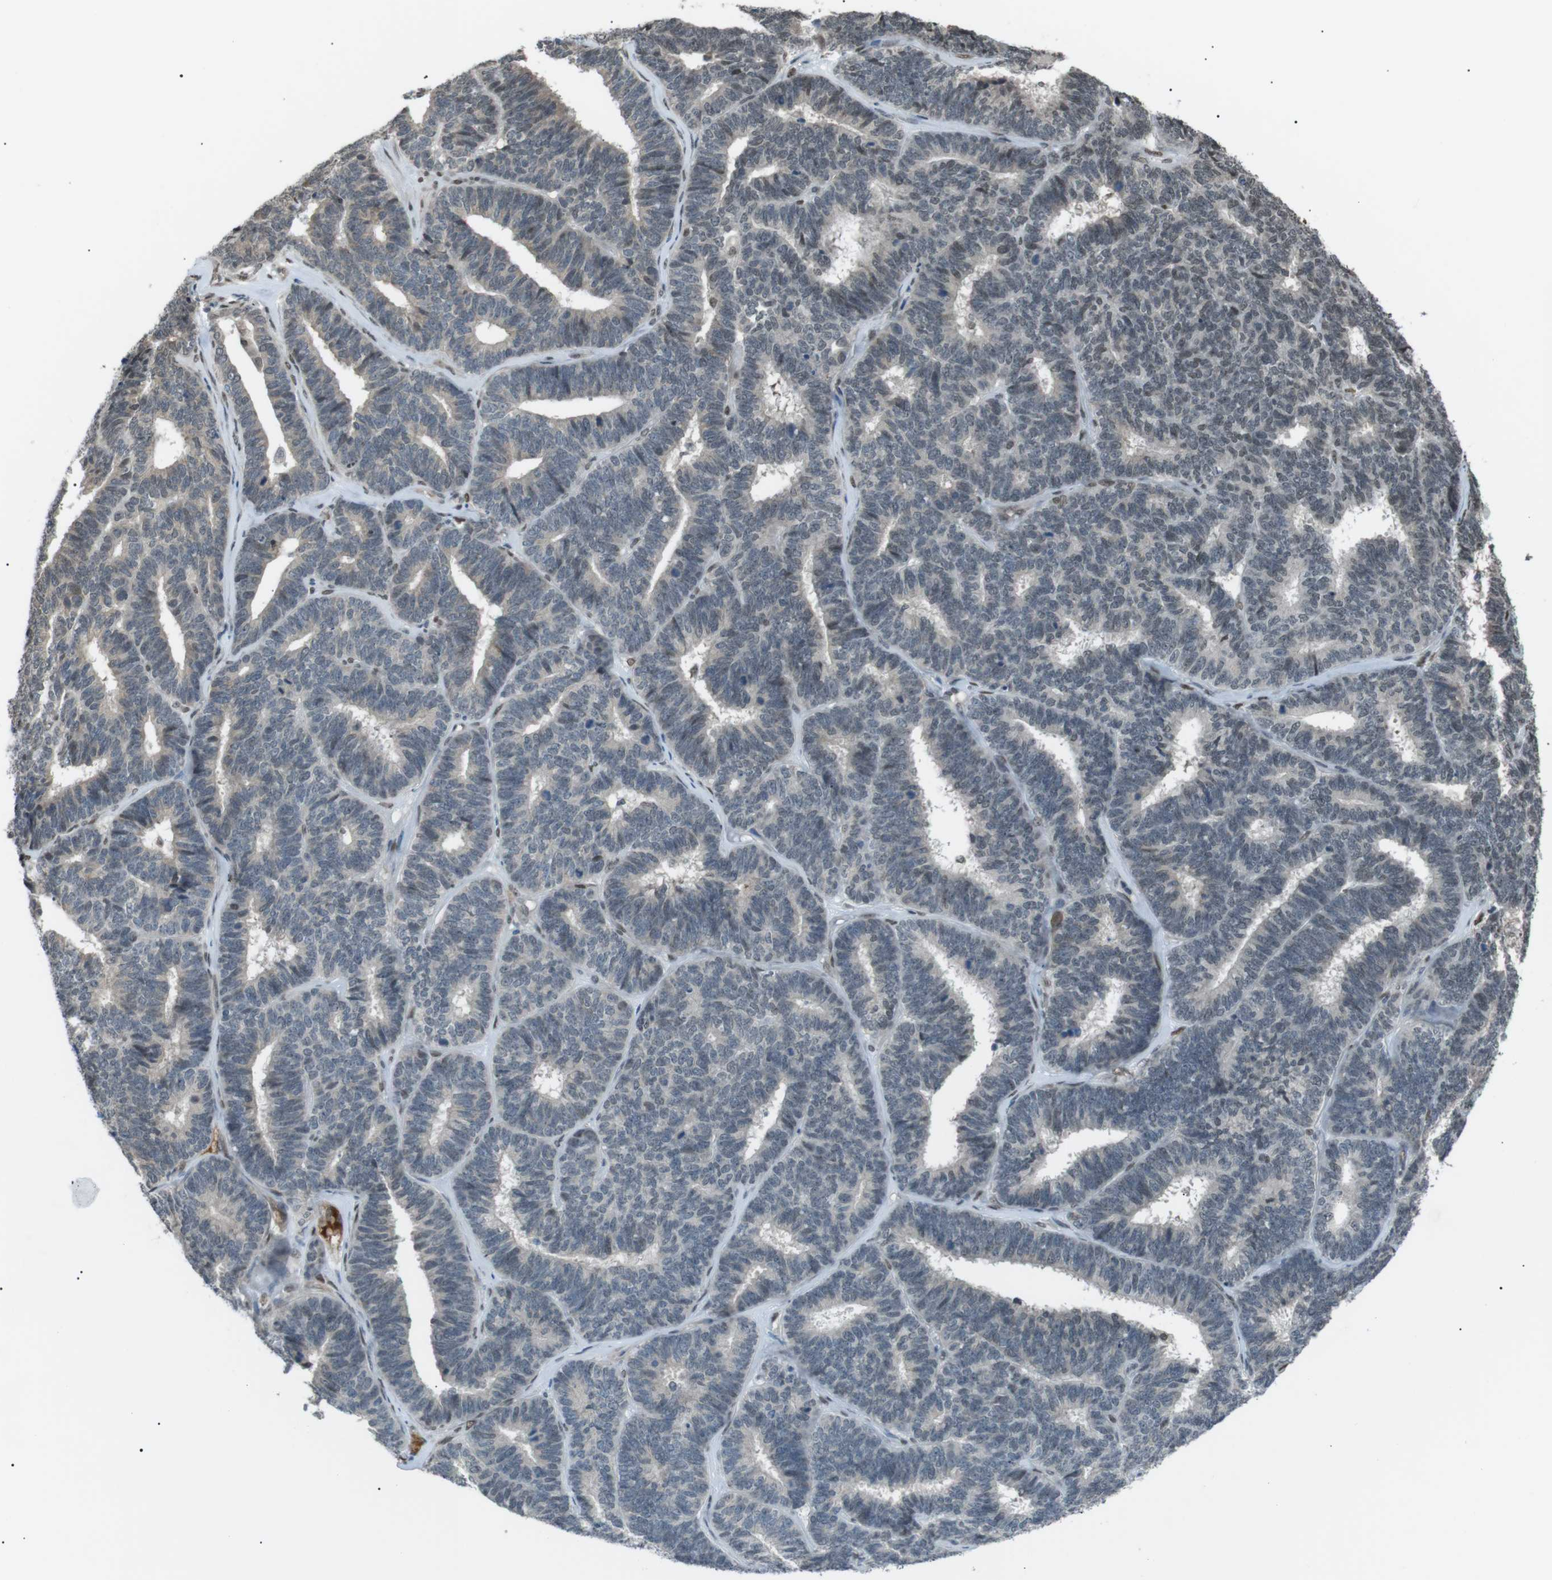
{"staining": {"intensity": "negative", "quantity": "none", "location": "none"}, "tissue": "endometrial cancer", "cell_type": "Tumor cells", "image_type": "cancer", "snomed": [{"axis": "morphology", "description": "Adenocarcinoma, NOS"}, {"axis": "topography", "description": "Endometrium"}], "caption": "There is no significant positivity in tumor cells of endometrial adenocarcinoma.", "gene": "SRPK2", "patient": {"sex": "female", "age": 70}}